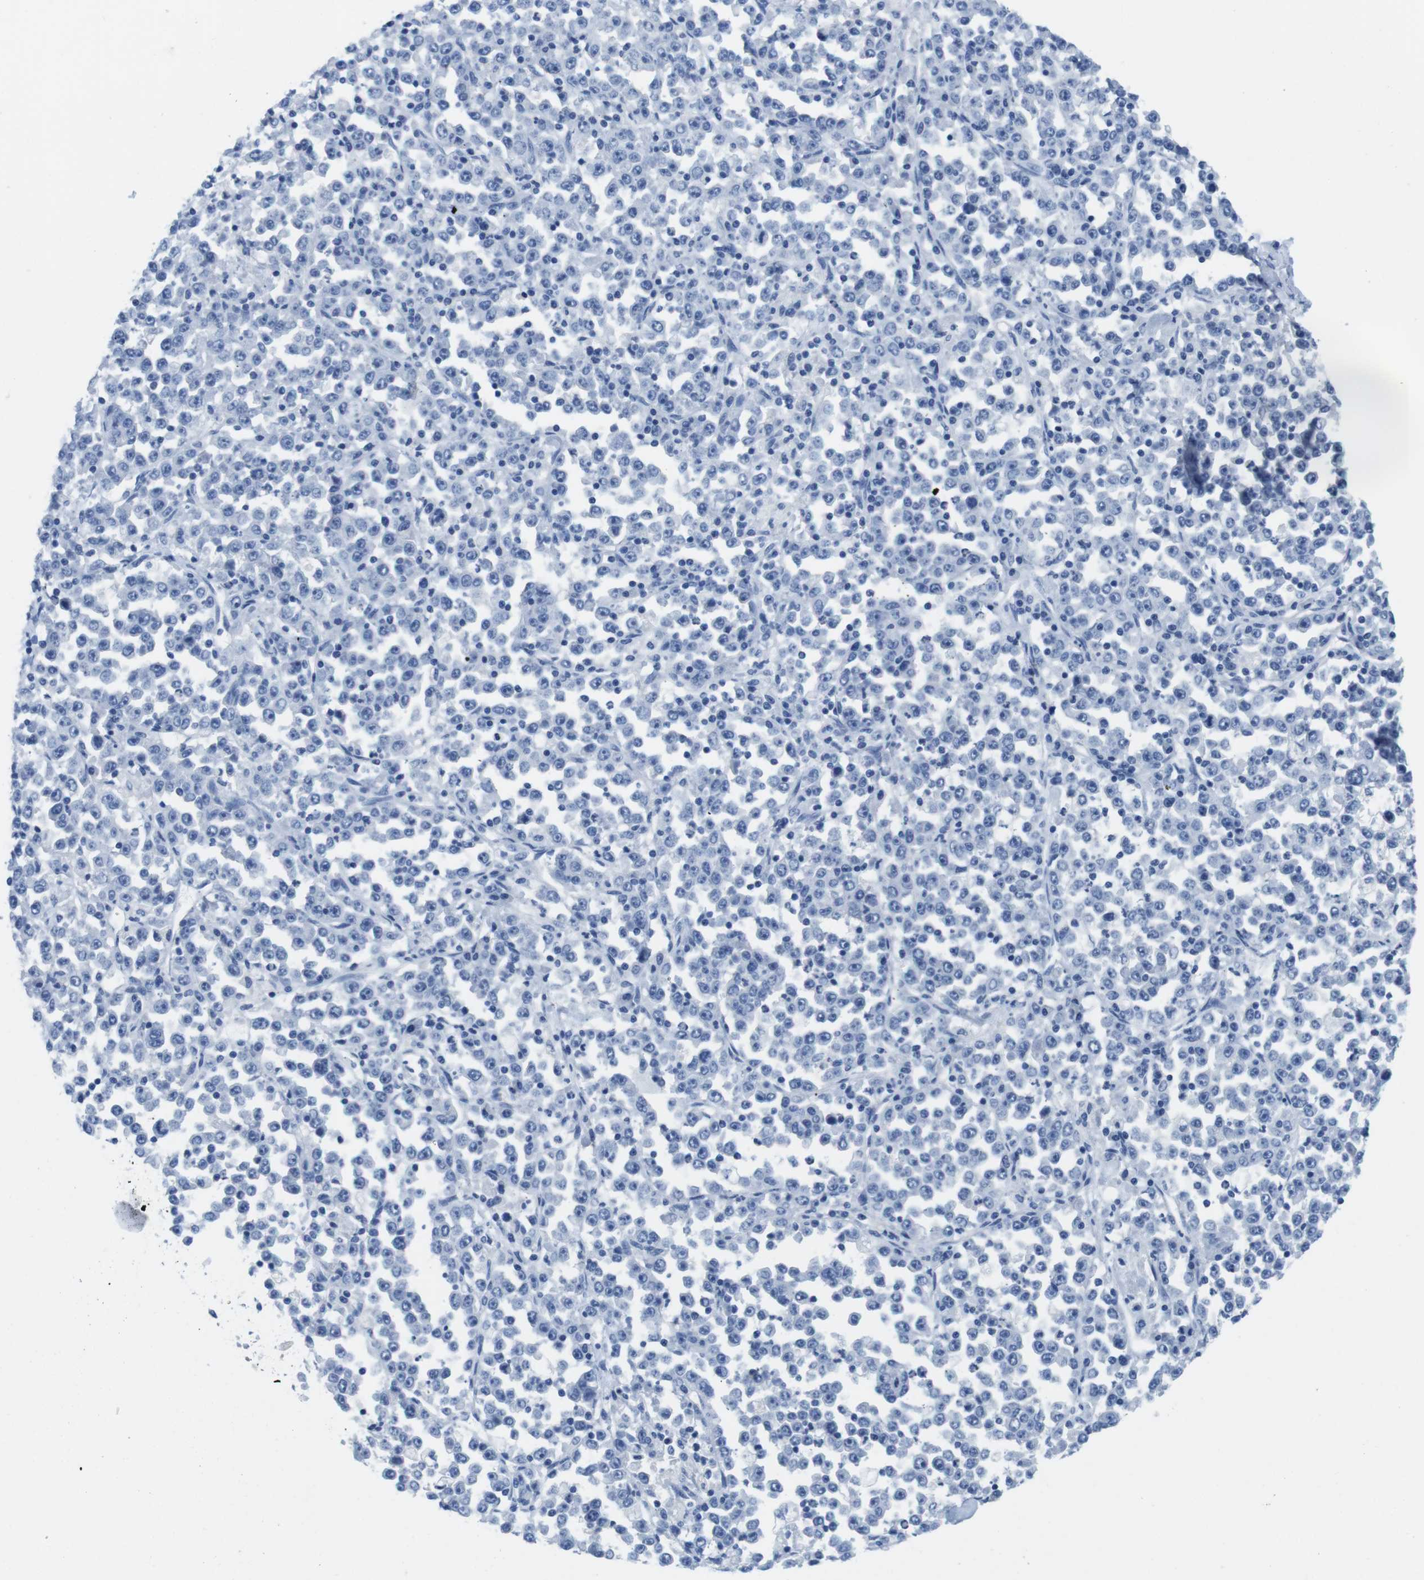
{"staining": {"intensity": "negative", "quantity": "none", "location": "none"}, "tissue": "stomach cancer", "cell_type": "Tumor cells", "image_type": "cancer", "snomed": [{"axis": "morphology", "description": "Normal tissue, NOS"}, {"axis": "morphology", "description": "Adenocarcinoma, NOS"}, {"axis": "topography", "description": "Stomach, upper"}, {"axis": "topography", "description": "Stomach"}], "caption": "Protein analysis of stomach cancer (adenocarcinoma) demonstrates no significant staining in tumor cells.", "gene": "MAP6", "patient": {"sex": "male", "age": 59}}